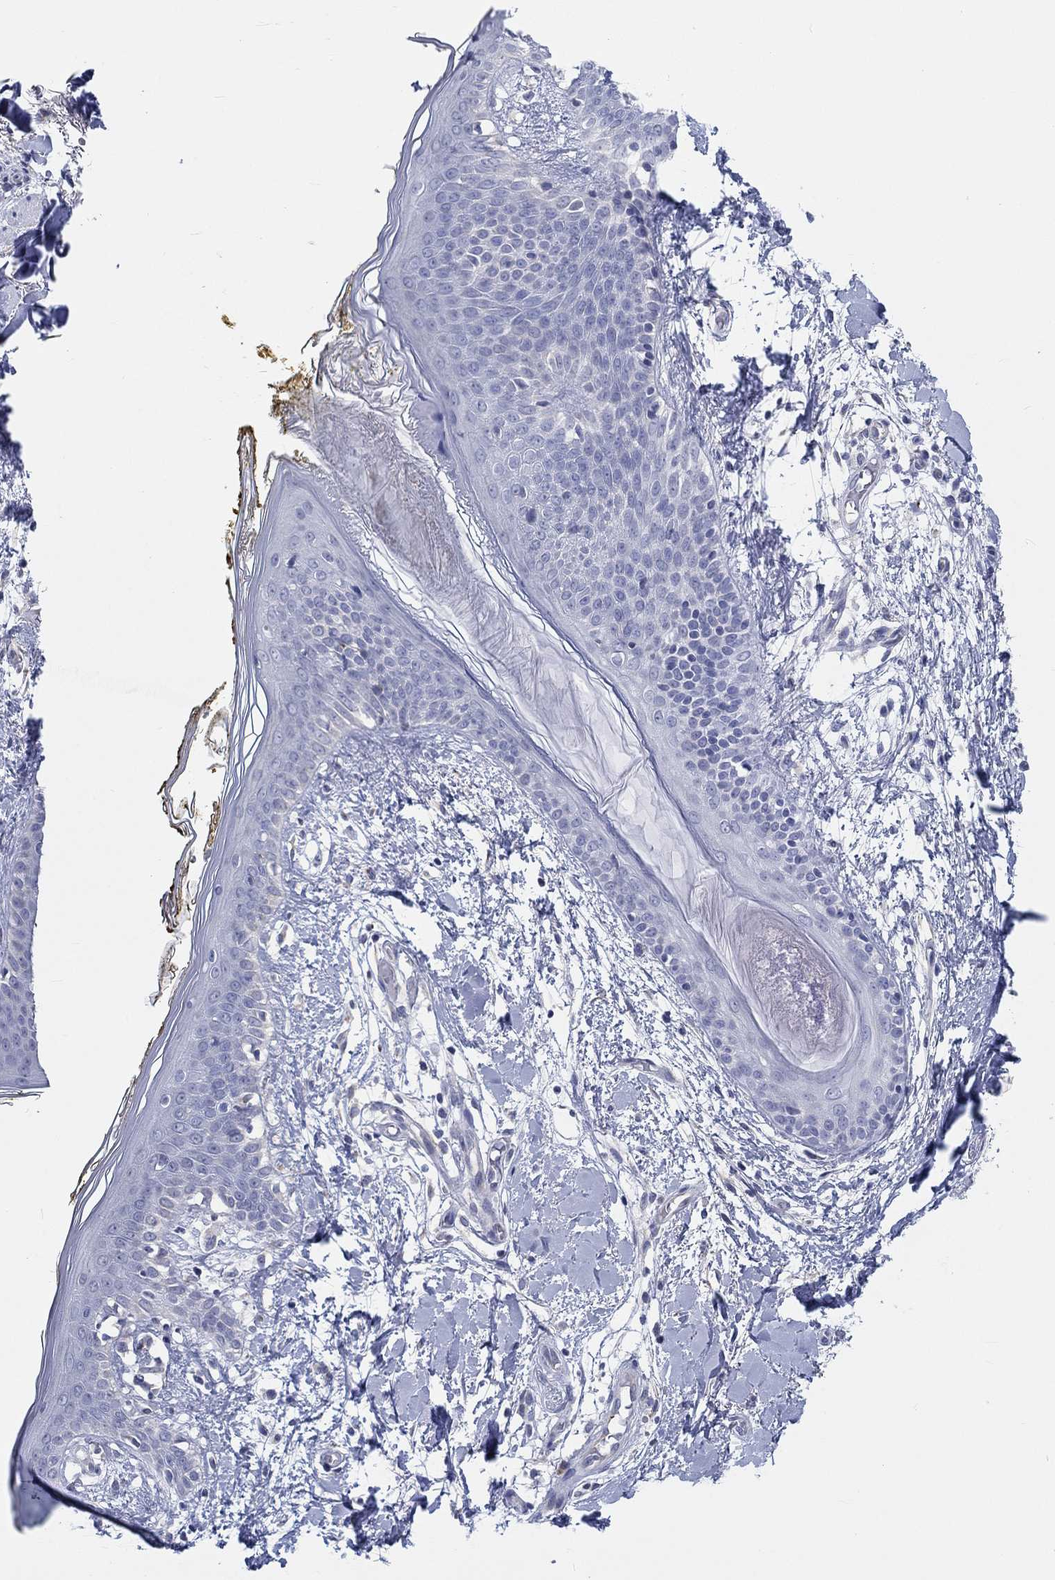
{"staining": {"intensity": "negative", "quantity": "none", "location": "none"}, "tissue": "skin", "cell_type": "Fibroblasts", "image_type": "normal", "snomed": [{"axis": "morphology", "description": "Normal tissue, NOS"}, {"axis": "topography", "description": "Skin"}], "caption": "High power microscopy photomicrograph of an immunohistochemistry (IHC) micrograph of unremarkable skin, revealing no significant positivity in fibroblasts. (DAB (3,3'-diaminobenzidine) IHC visualized using brightfield microscopy, high magnification).", "gene": "LRRC4C", "patient": {"sex": "female", "age": 34}}